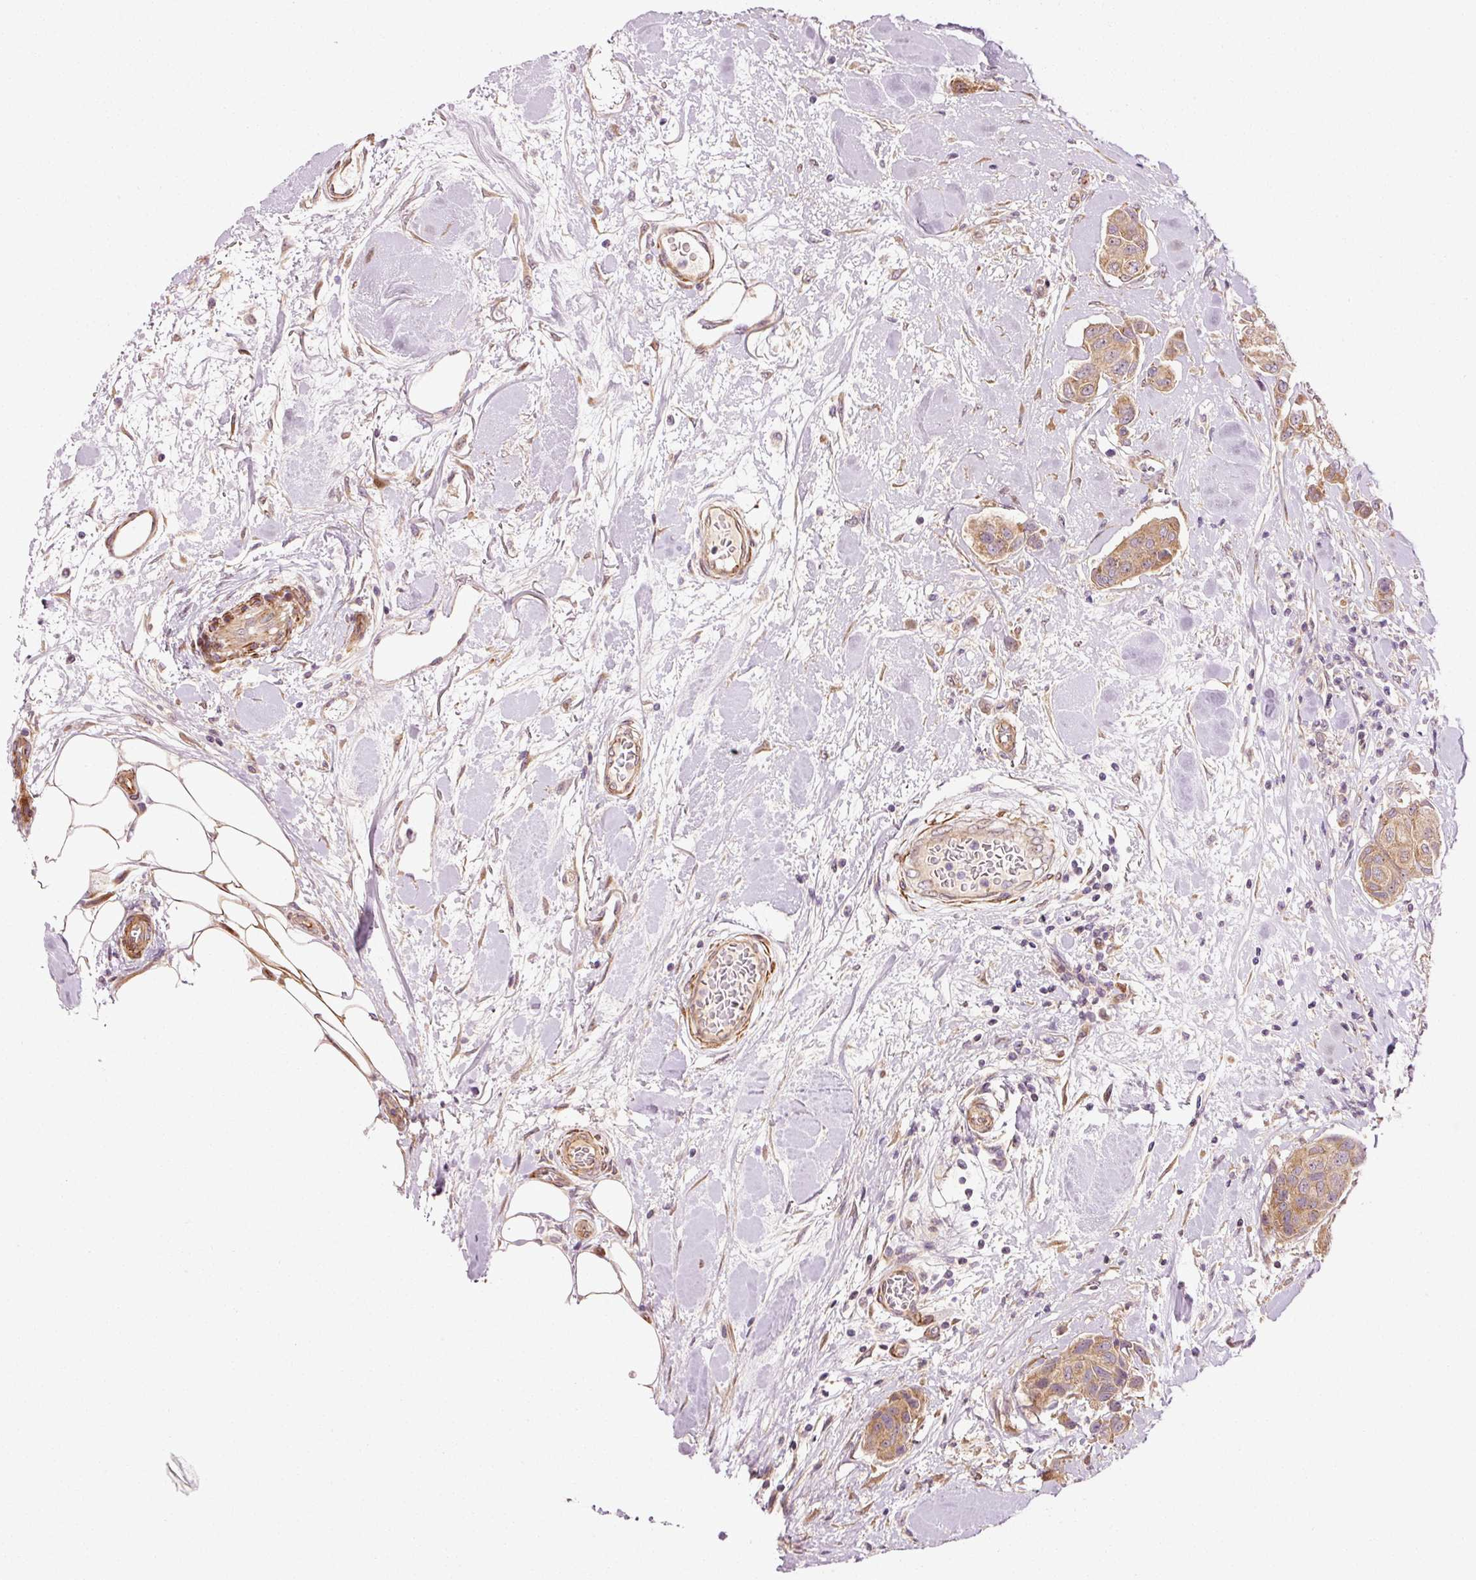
{"staining": {"intensity": "moderate", "quantity": ">75%", "location": "cytoplasmic/membranous"}, "tissue": "breast cancer", "cell_type": "Tumor cells", "image_type": "cancer", "snomed": [{"axis": "morphology", "description": "Duct carcinoma"}, {"axis": "topography", "description": "Breast"}, {"axis": "topography", "description": "Lymph node"}], "caption": "An image of breast cancer (invasive ductal carcinoma) stained for a protein exhibits moderate cytoplasmic/membranous brown staining in tumor cells.", "gene": "PPP1R14B", "patient": {"sex": "female", "age": 80}}